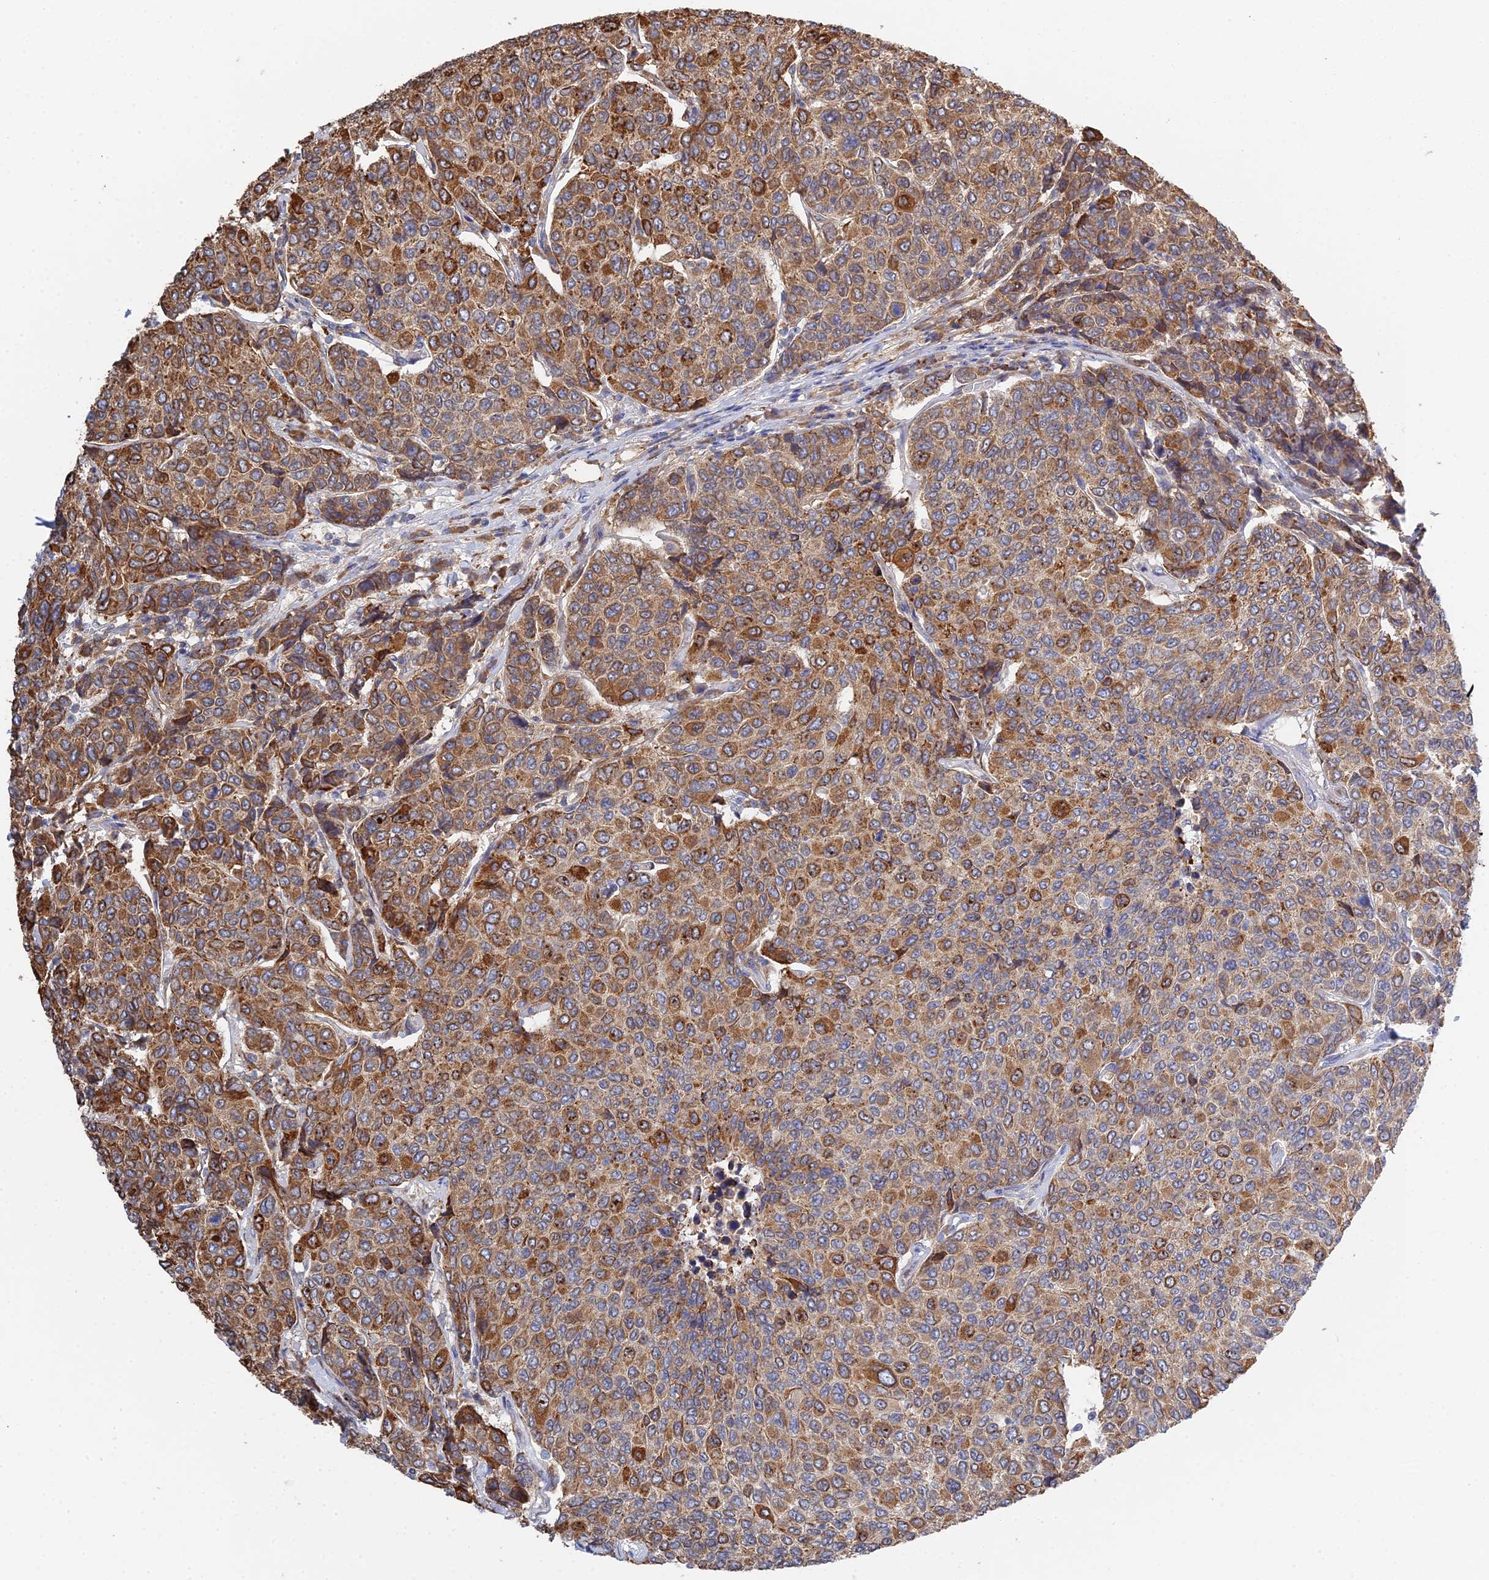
{"staining": {"intensity": "moderate", "quantity": ">75%", "location": "cytoplasmic/membranous"}, "tissue": "breast cancer", "cell_type": "Tumor cells", "image_type": "cancer", "snomed": [{"axis": "morphology", "description": "Duct carcinoma"}, {"axis": "topography", "description": "Breast"}], "caption": "Breast invasive ductal carcinoma tissue displays moderate cytoplasmic/membranous positivity in approximately >75% of tumor cells, visualized by immunohistochemistry. The protein is shown in brown color, while the nuclei are stained blue.", "gene": "TRAPPC6A", "patient": {"sex": "female", "age": 55}}